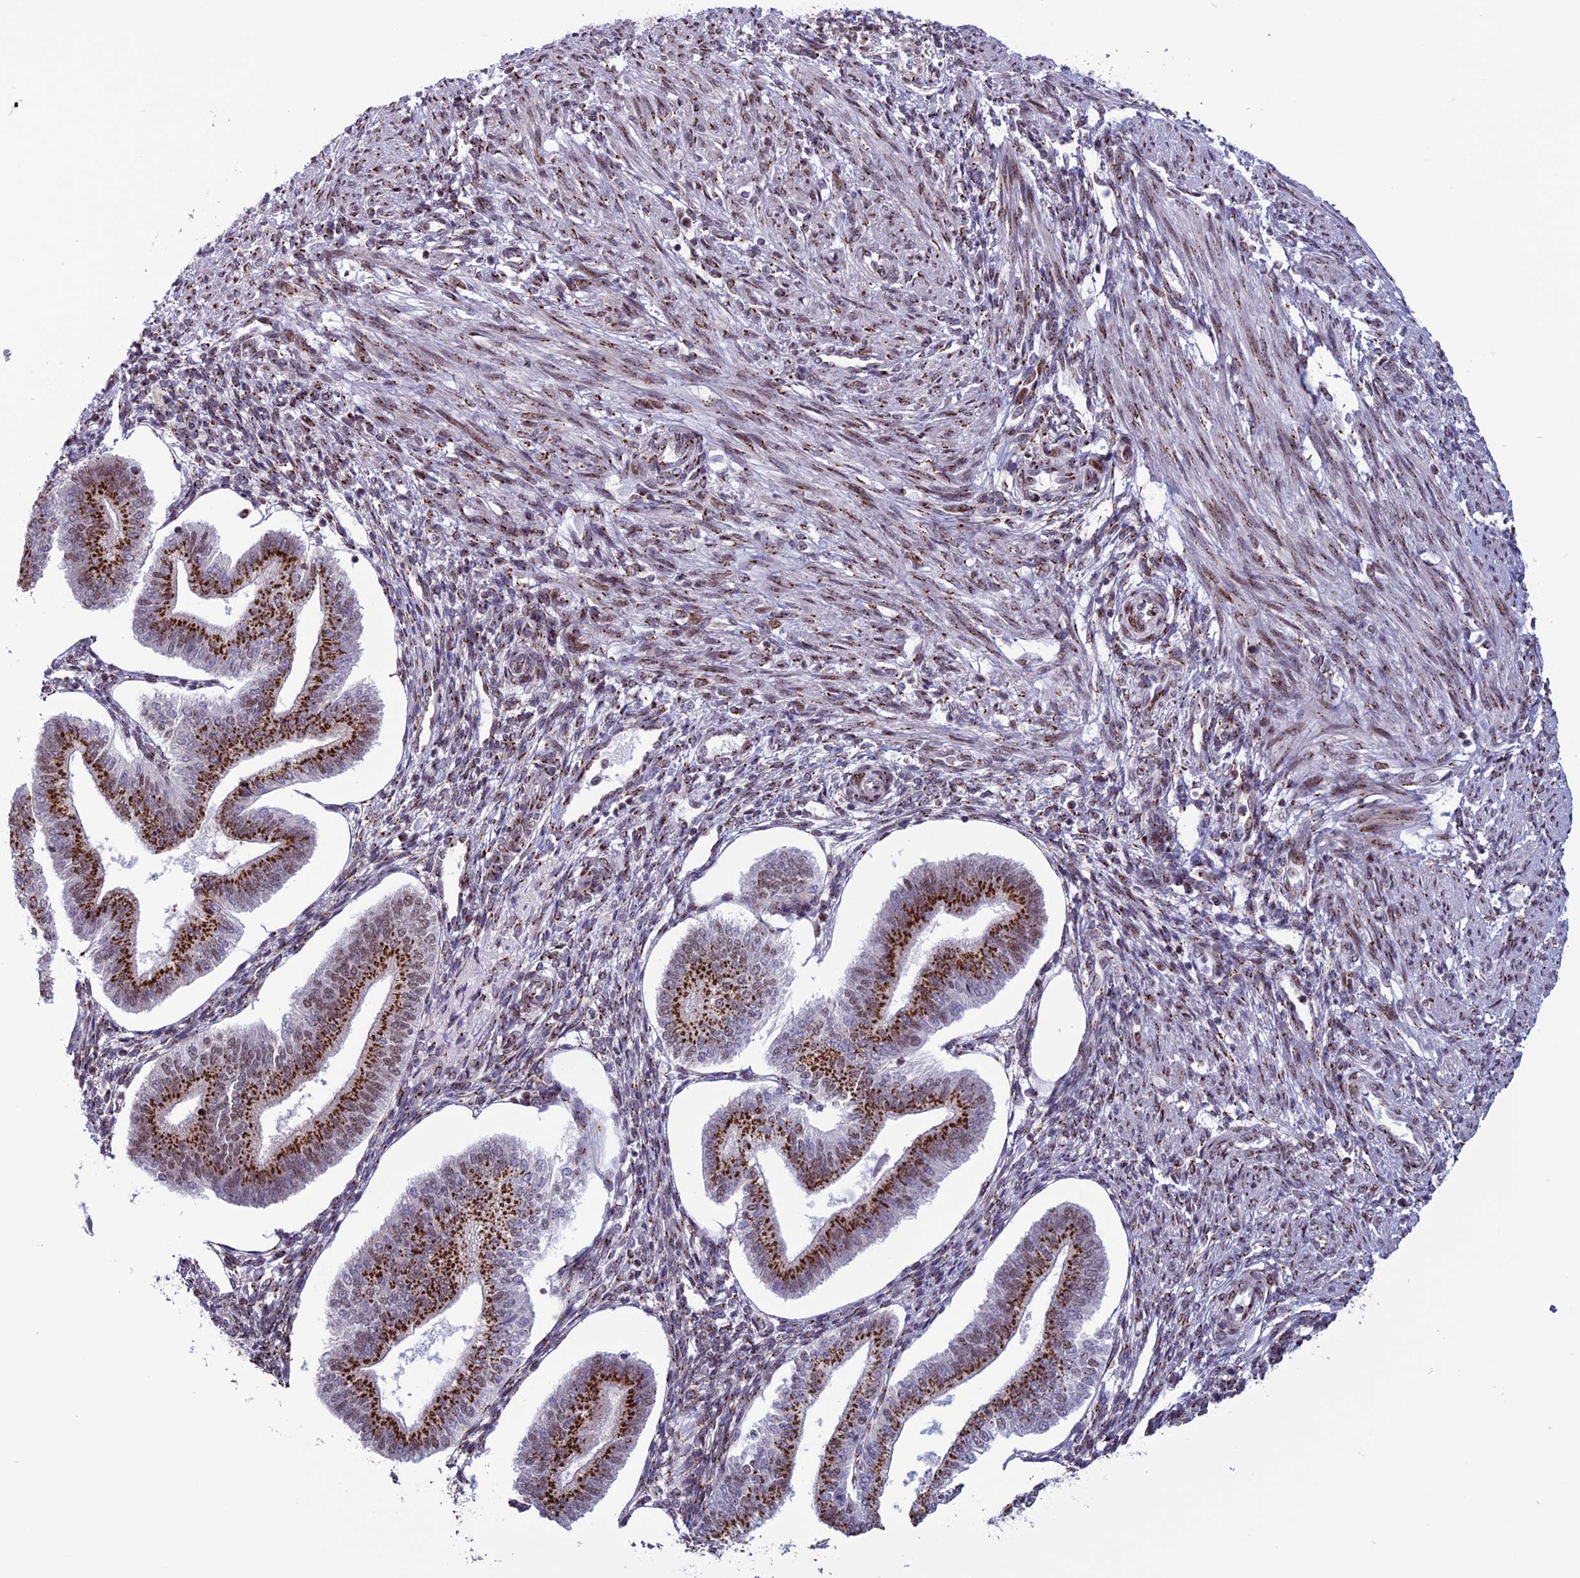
{"staining": {"intensity": "strong", "quantity": "25%-75%", "location": "cytoplasmic/membranous"}, "tissue": "endometrium", "cell_type": "Cells in endometrial stroma", "image_type": "normal", "snomed": [{"axis": "morphology", "description": "Normal tissue, NOS"}, {"axis": "topography", "description": "Endometrium"}], "caption": "Immunohistochemical staining of benign endometrium shows strong cytoplasmic/membranous protein staining in approximately 25%-75% of cells in endometrial stroma.", "gene": "PLEKHA4", "patient": {"sex": "female", "age": 34}}